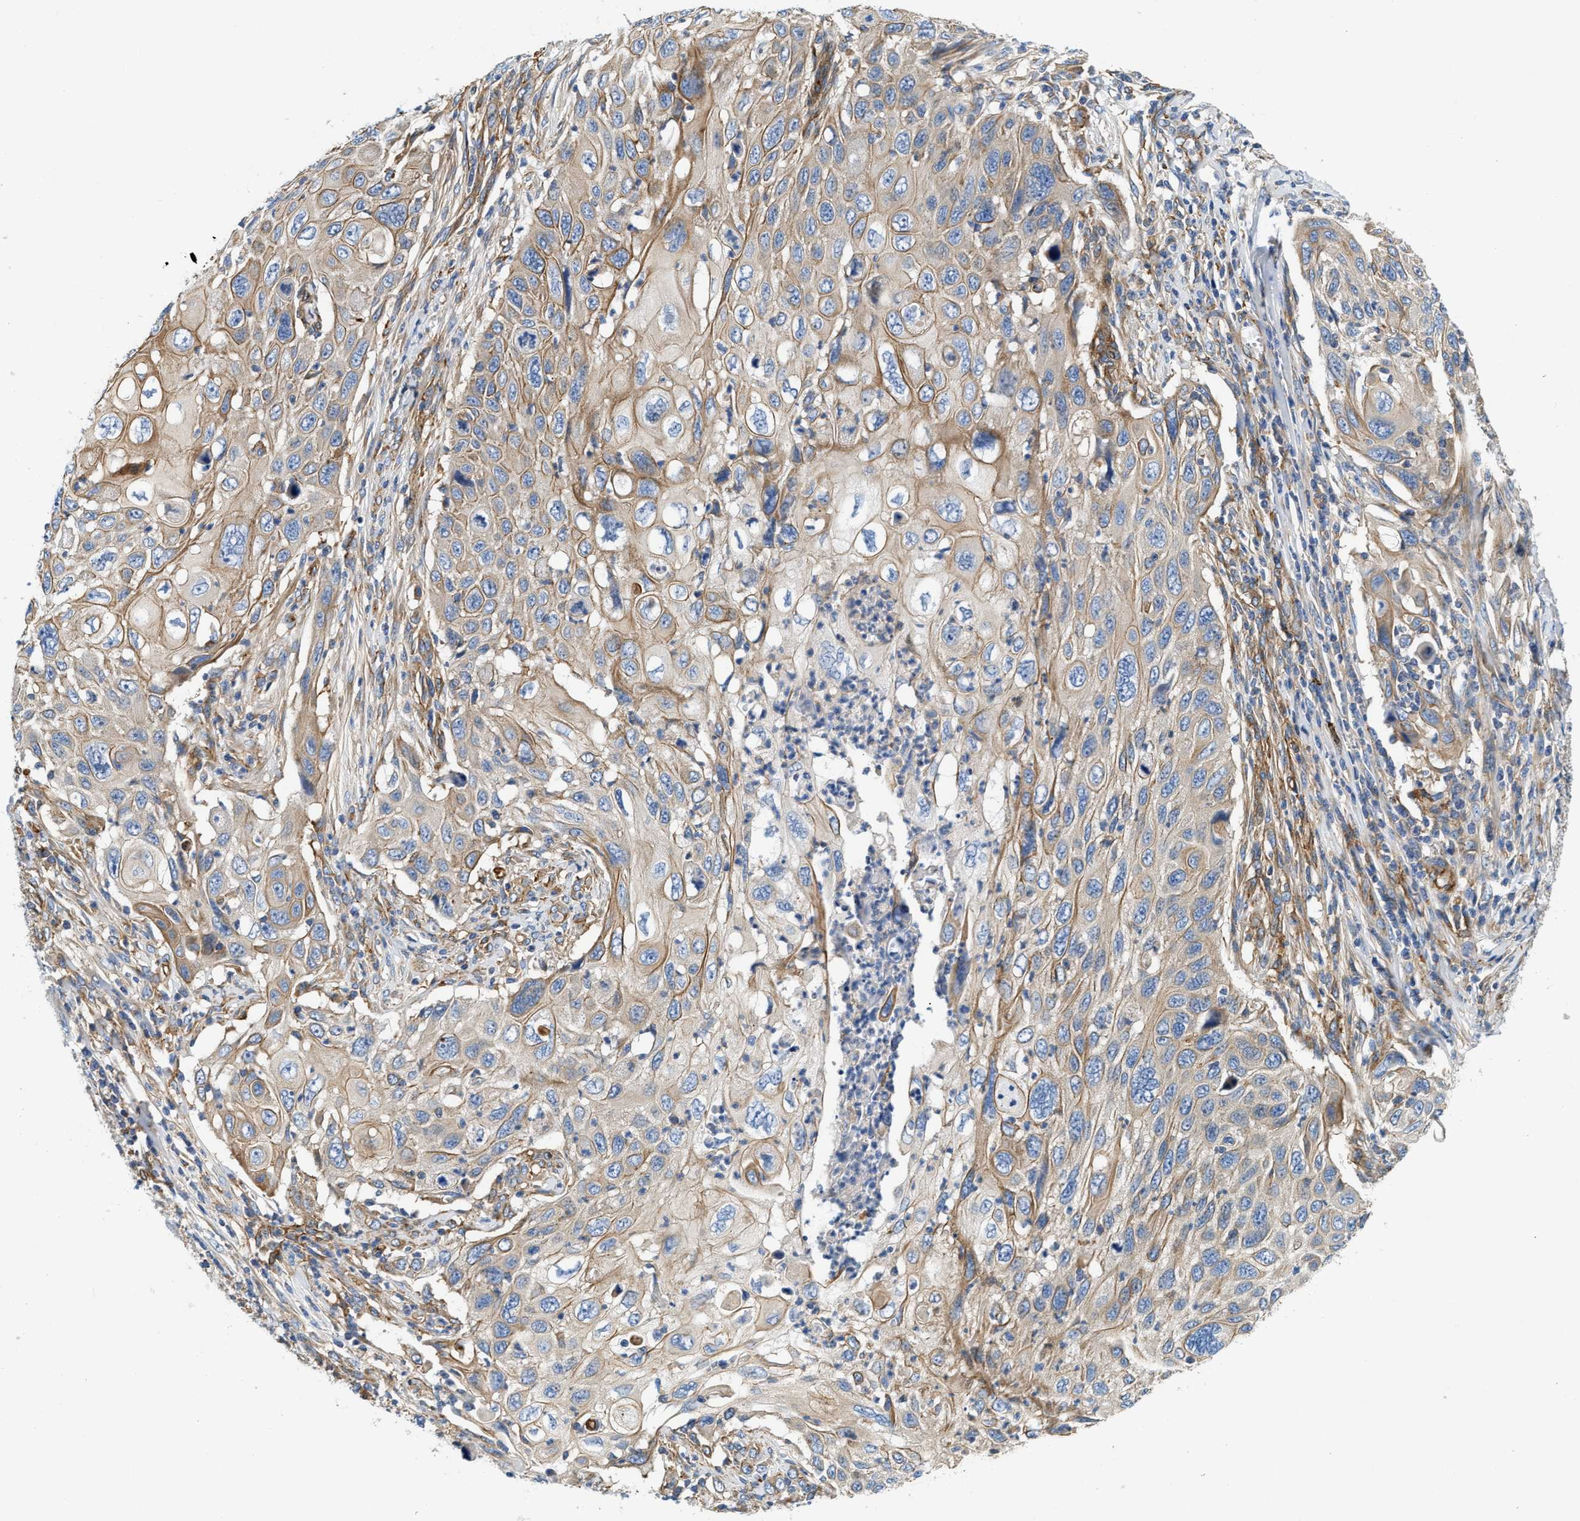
{"staining": {"intensity": "weak", "quantity": "25%-75%", "location": "cytoplasmic/membranous"}, "tissue": "cervical cancer", "cell_type": "Tumor cells", "image_type": "cancer", "snomed": [{"axis": "morphology", "description": "Squamous cell carcinoma, NOS"}, {"axis": "topography", "description": "Cervix"}], "caption": "The histopathology image reveals immunohistochemical staining of cervical squamous cell carcinoma. There is weak cytoplasmic/membranous expression is present in about 25%-75% of tumor cells.", "gene": "NSUN7", "patient": {"sex": "female", "age": 70}}